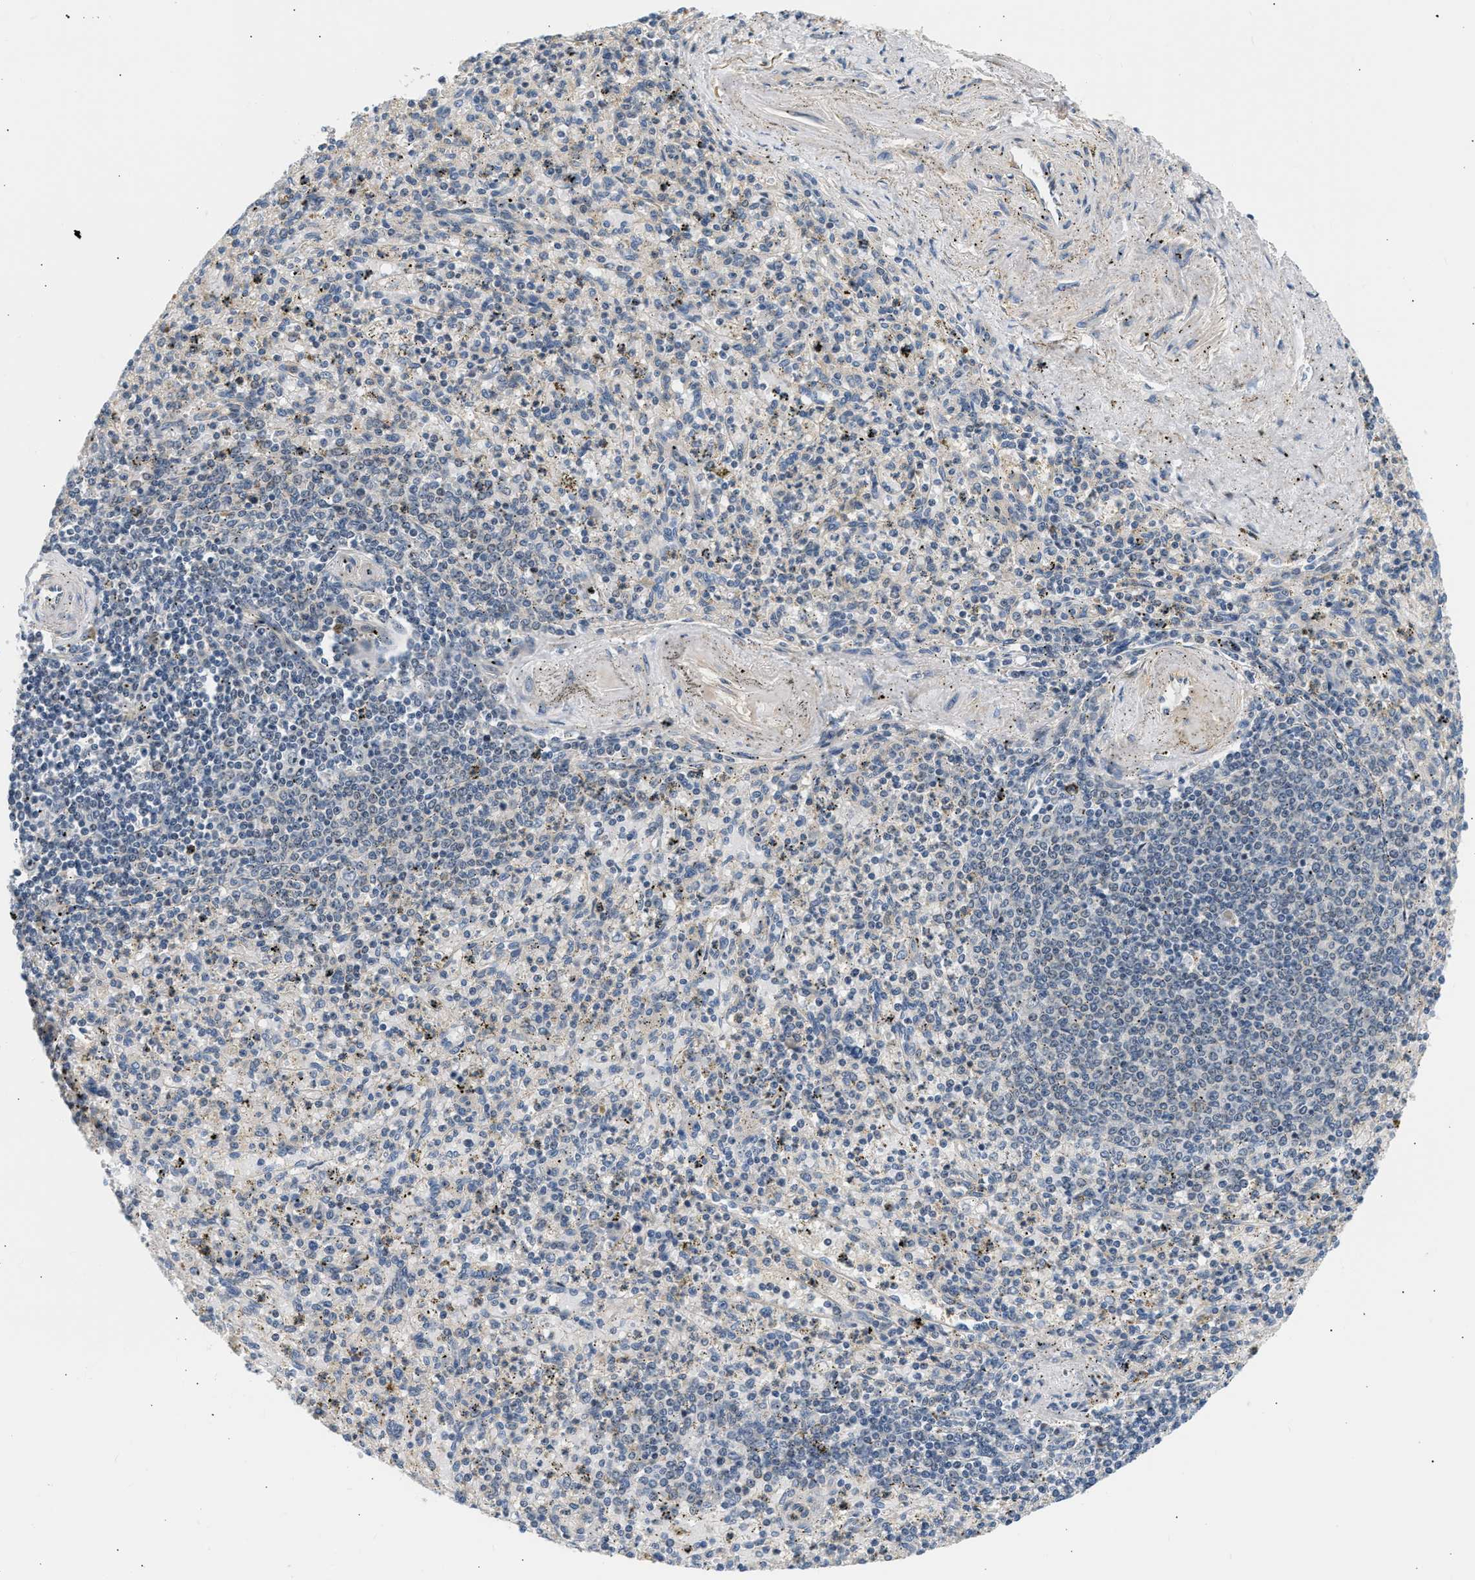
{"staining": {"intensity": "weak", "quantity": "25%-75%", "location": "cytoplasmic/membranous"}, "tissue": "spleen", "cell_type": "Cells in red pulp", "image_type": "normal", "snomed": [{"axis": "morphology", "description": "Normal tissue, NOS"}, {"axis": "topography", "description": "Spleen"}], "caption": "Weak cytoplasmic/membranous positivity for a protein is seen in about 25%-75% of cells in red pulp of unremarkable spleen using immunohistochemistry.", "gene": "WDR31", "patient": {"sex": "male", "age": 72}}